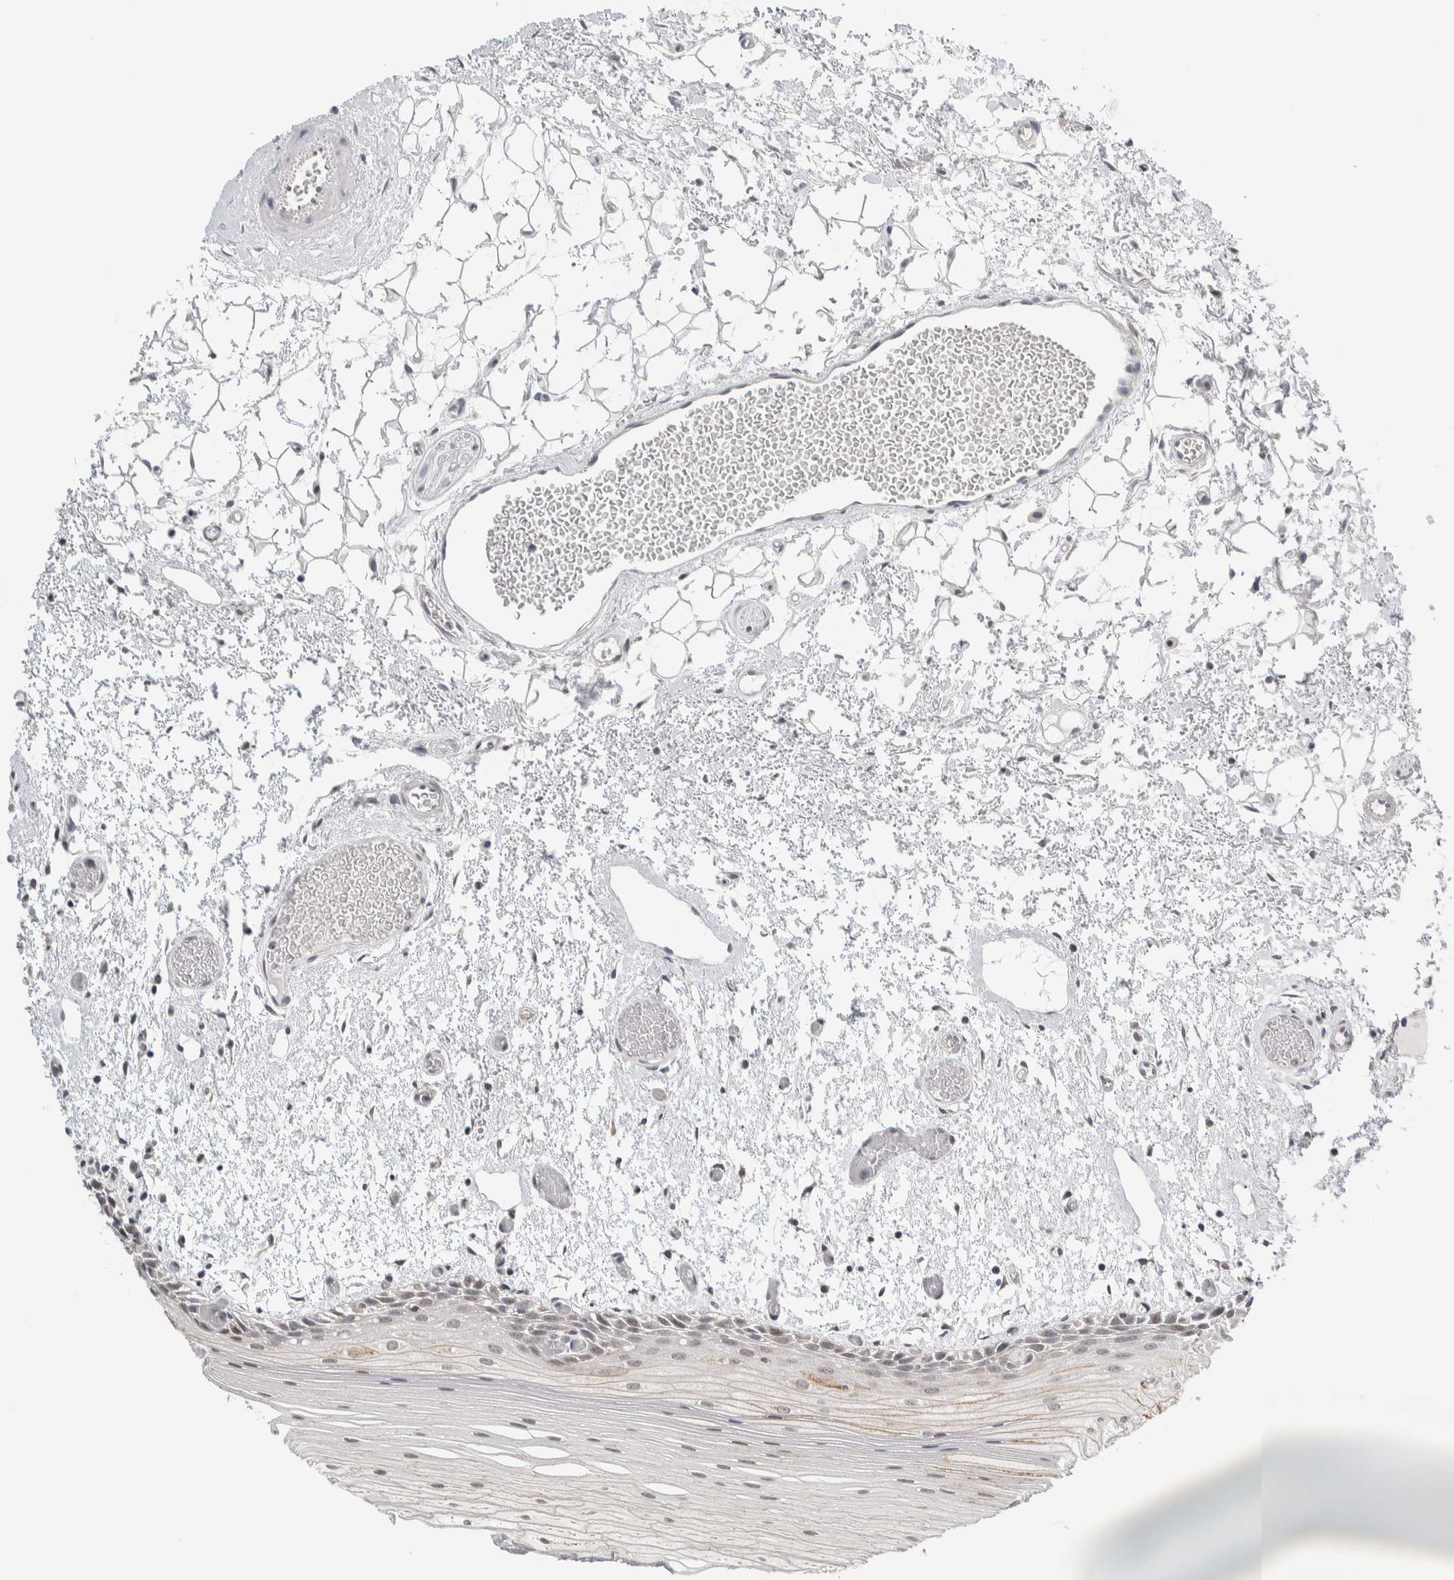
{"staining": {"intensity": "moderate", "quantity": "<25%", "location": "cytoplasmic/membranous"}, "tissue": "oral mucosa", "cell_type": "Squamous epithelial cells", "image_type": "normal", "snomed": [{"axis": "morphology", "description": "Normal tissue, NOS"}, {"axis": "topography", "description": "Oral tissue"}], "caption": "Immunohistochemistry image of normal oral mucosa: oral mucosa stained using immunohistochemistry demonstrates low levels of moderate protein expression localized specifically in the cytoplasmic/membranous of squamous epithelial cells, appearing as a cytoplasmic/membranous brown color.", "gene": "NEUROD1", "patient": {"sex": "male", "age": 52}}